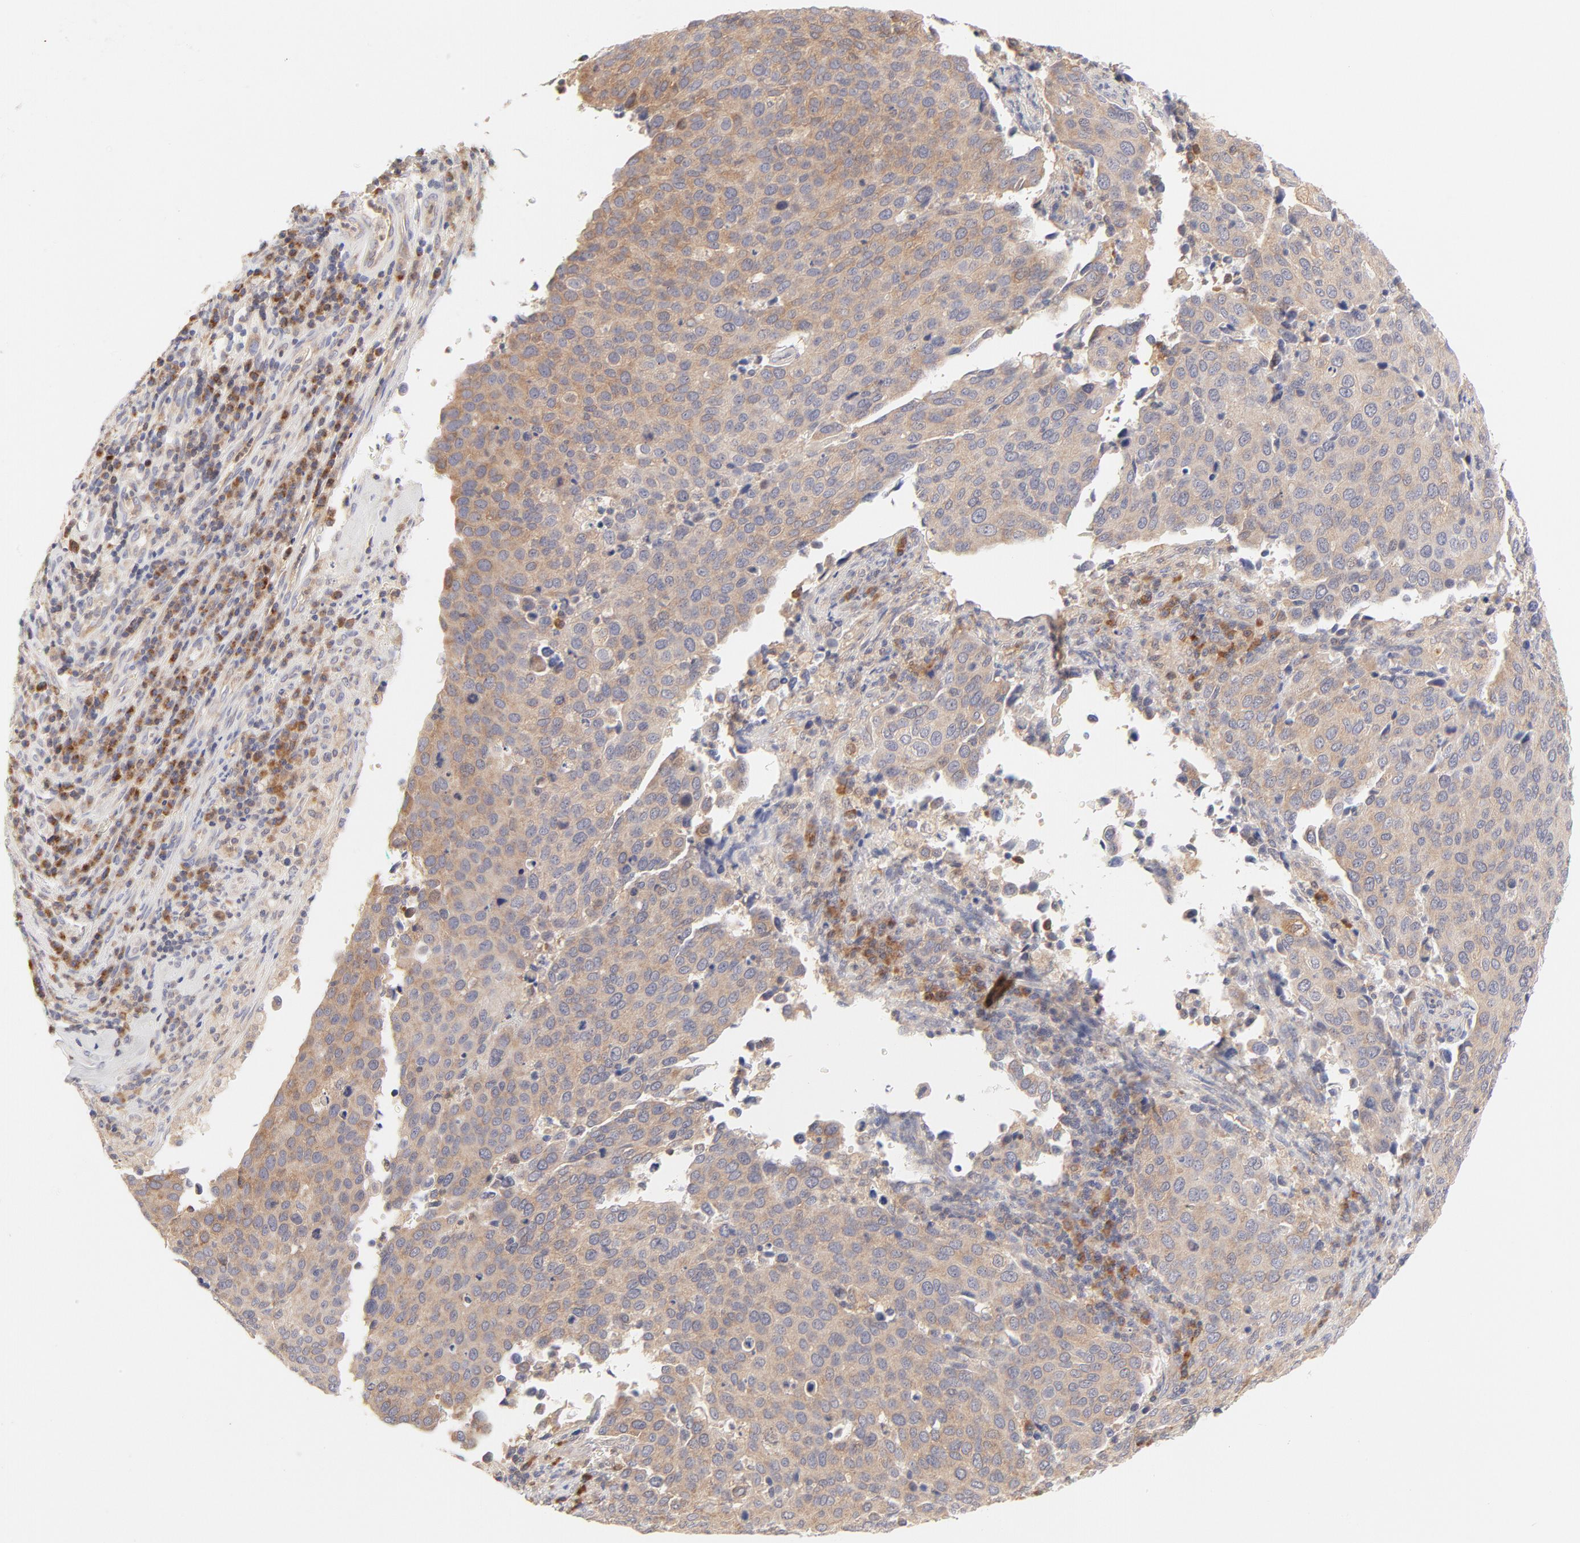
{"staining": {"intensity": "moderate", "quantity": ">75%", "location": "cytoplasmic/membranous"}, "tissue": "cervical cancer", "cell_type": "Tumor cells", "image_type": "cancer", "snomed": [{"axis": "morphology", "description": "Squamous cell carcinoma, NOS"}, {"axis": "topography", "description": "Cervix"}], "caption": "Immunohistochemical staining of cervical cancer (squamous cell carcinoma) displays medium levels of moderate cytoplasmic/membranous positivity in approximately >75% of tumor cells. Ihc stains the protein of interest in brown and the nuclei are stained blue.", "gene": "RPS6KA1", "patient": {"sex": "female", "age": 54}}